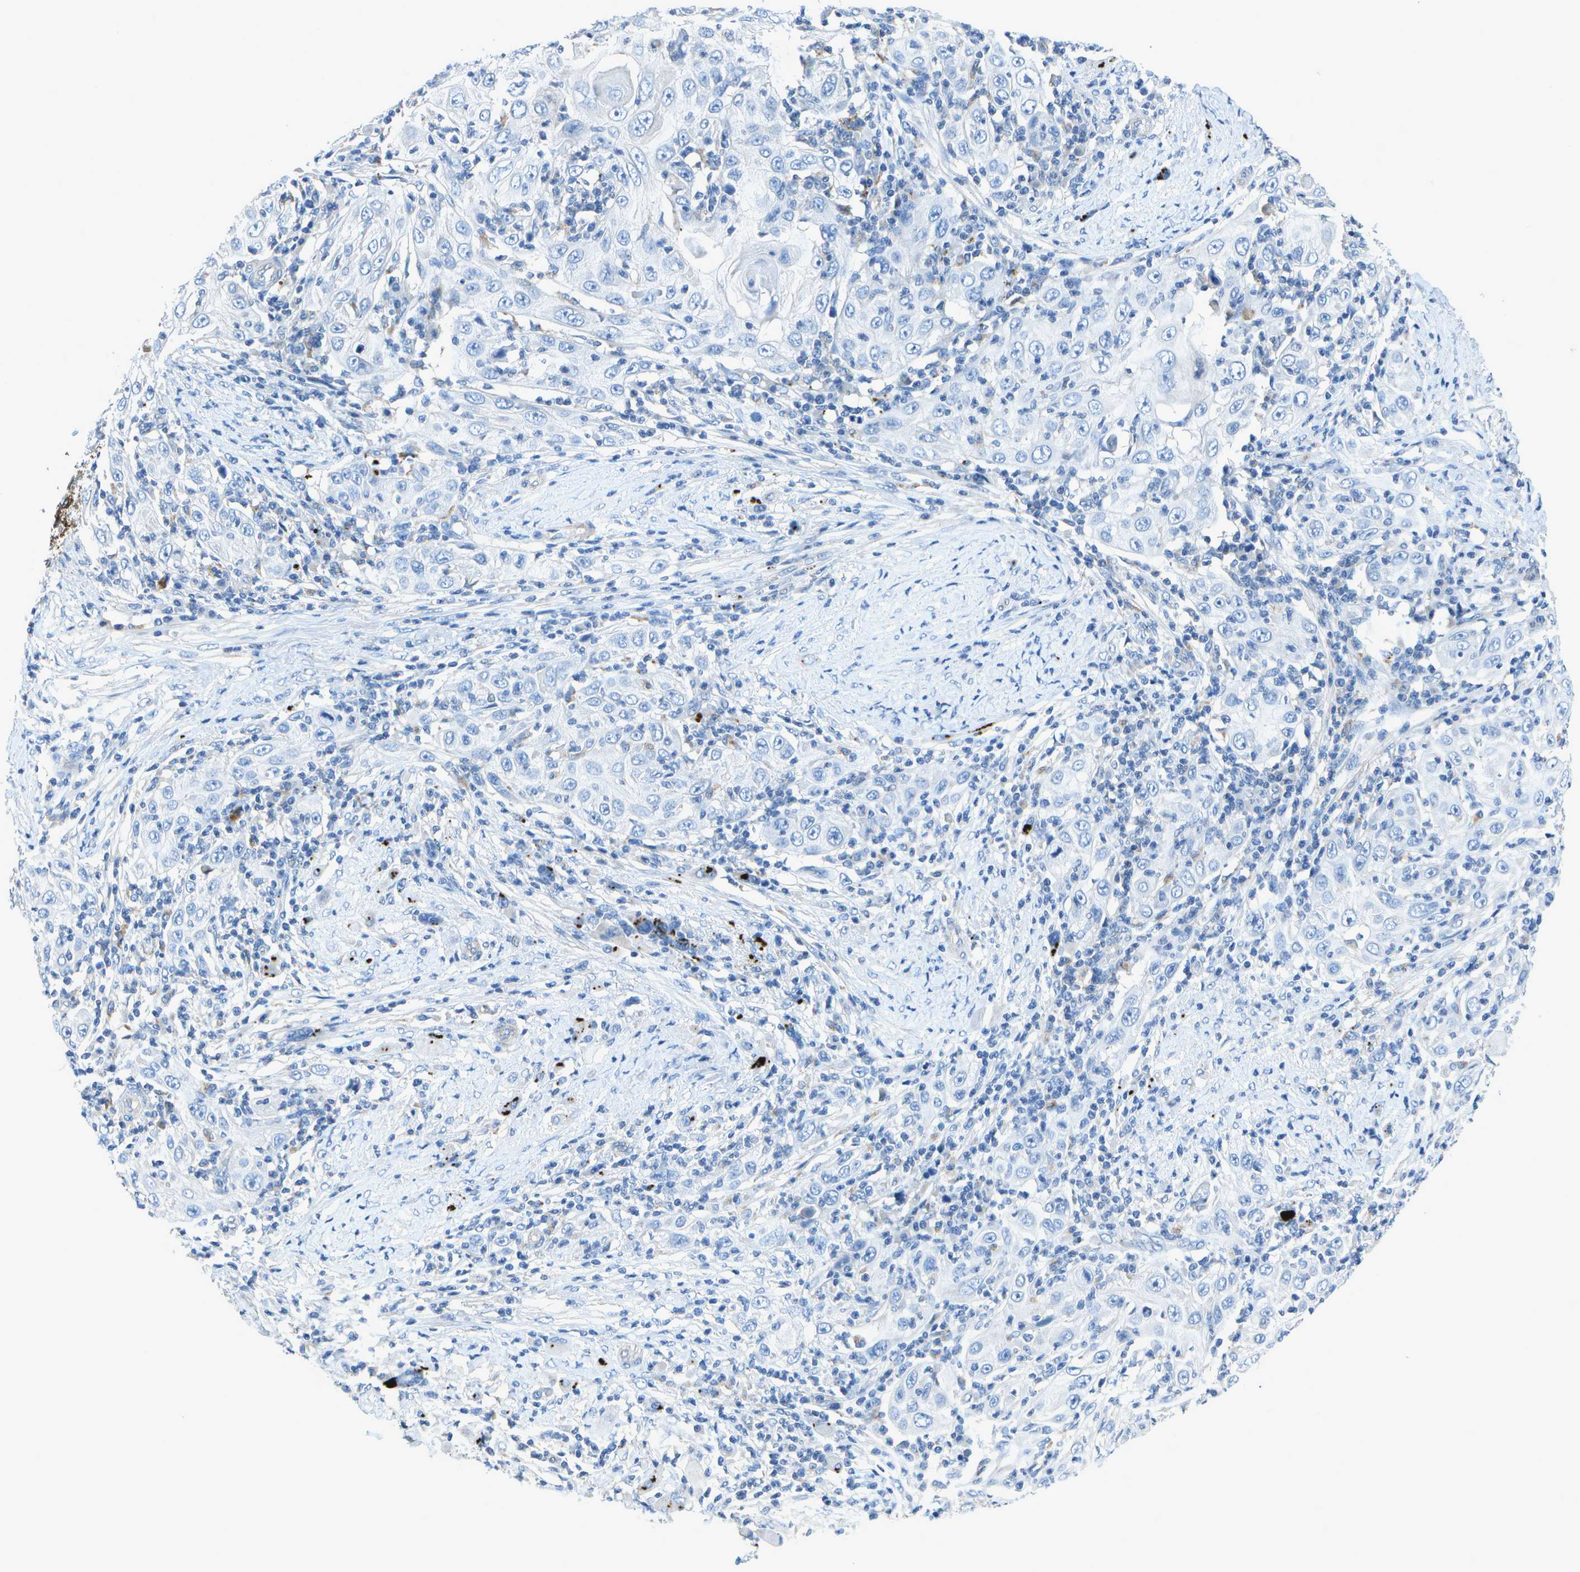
{"staining": {"intensity": "negative", "quantity": "none", "location": "none"}, "tissue": "skin cancer", "cell_type": "Tumor cells", "image_type": "cancer", "snomed": [{"axis": "morphology", "description": "Squamous cell carcinoma, NOS"}, {"axis": "topography", "description": "Skin"}], "caption": "Immunohistochemical staining of skin squamous cell carcinoma shows no significant expression in tumor cells.", "gene": "DCT", "patient": {"sex": "female", "age": 88}}